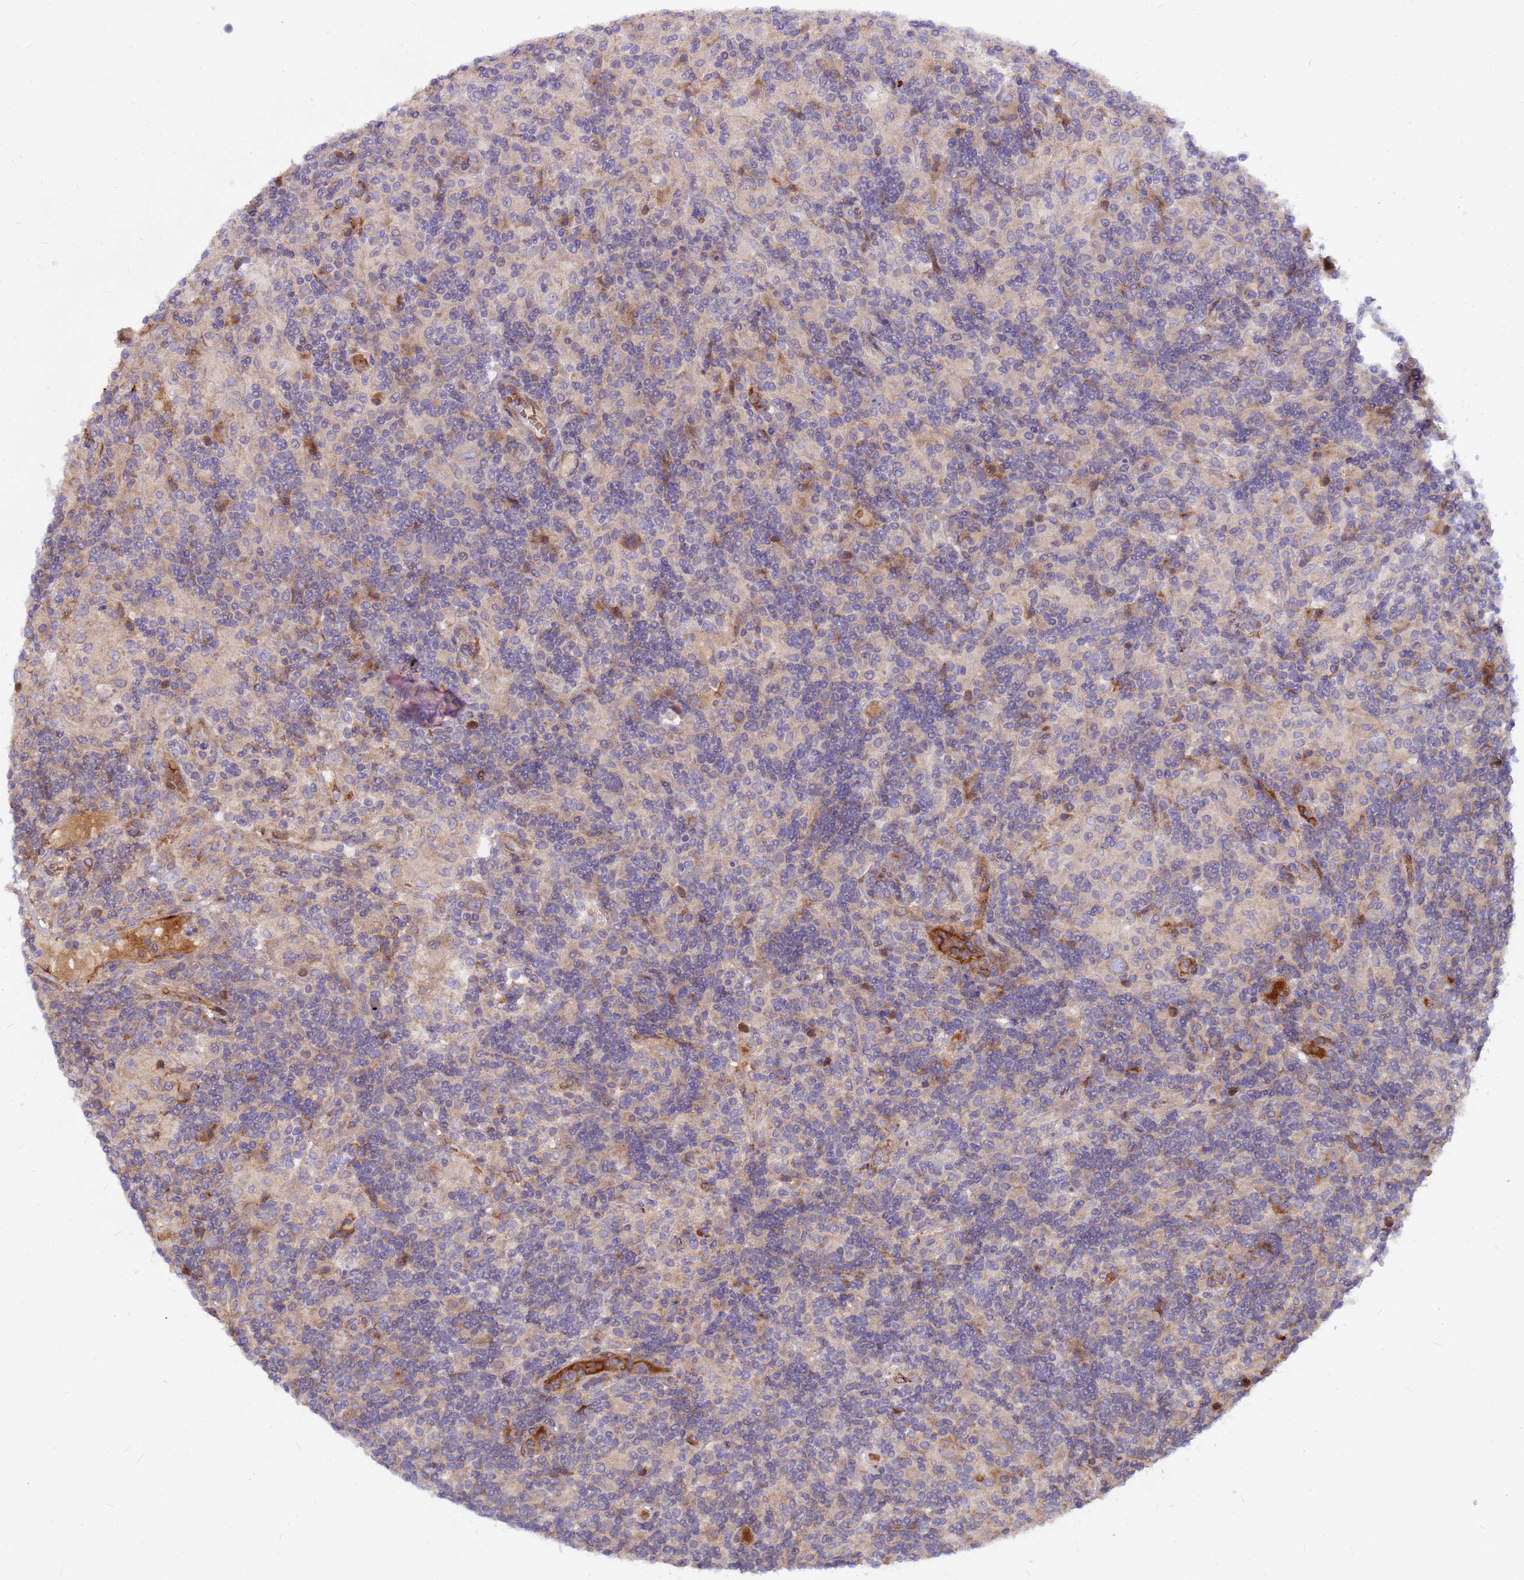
{"staining": {"intensity": "weak", "quantity": "<25%", "location": "cytoplasmic/membranous"}, "tissue": "lymphoma", "cell_type": "Tumor cells", "image_type": "cancer", "snomed": [{"axis": "morphology", "description": "Hodgkin's disease, NOS"}, {"axis": "topography", "description": "Lymph node"}], "caption": "This is an IHC photomicrograph of lymphoma. There is no staining in tumor cells.", "gene": "ZNF669", "patient": {"sex": "male", "age": 70}}